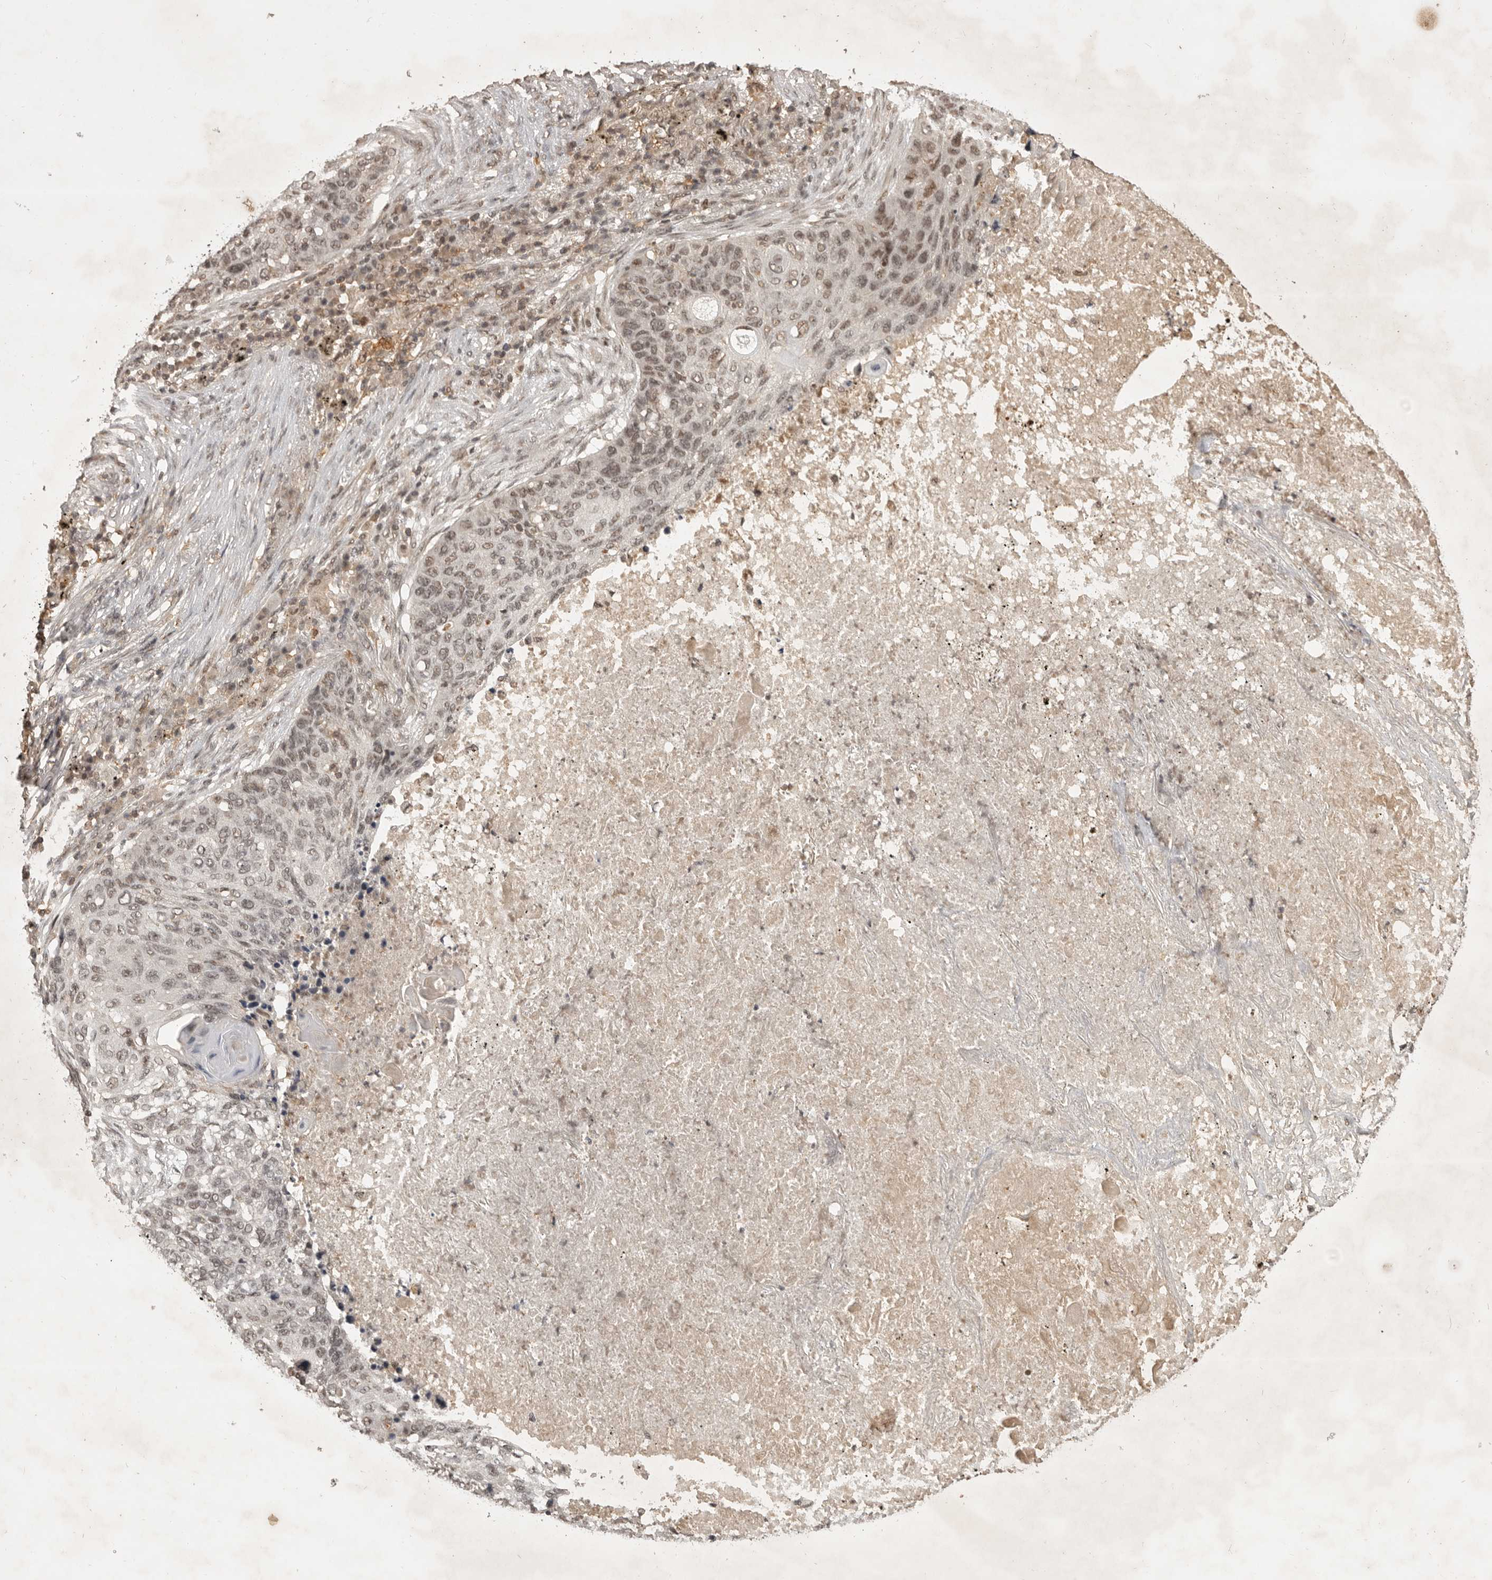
{"staining": {"intensity": "weak", "quantity": ">75%", "location": "nuclear"}, "tissue": "lung cancer", "cell_type": "Tumor cells", "image_type": "cancer", "snomed": [{"axis": "morphology", "description": "Squamous cell carcinoma, NOS"}, {"axis": "topography", "description": "Lung"}], "caption": "Immunohistochemistry (IHC) image of human lung cancer (squamous cell carcinoma) stained for a protein (brown), which exhibits low levels of weak nuclear staining in about >75% of tumor cells.", "gene": "CBLL1", "patient": {"sex": "female", "age": 63}}